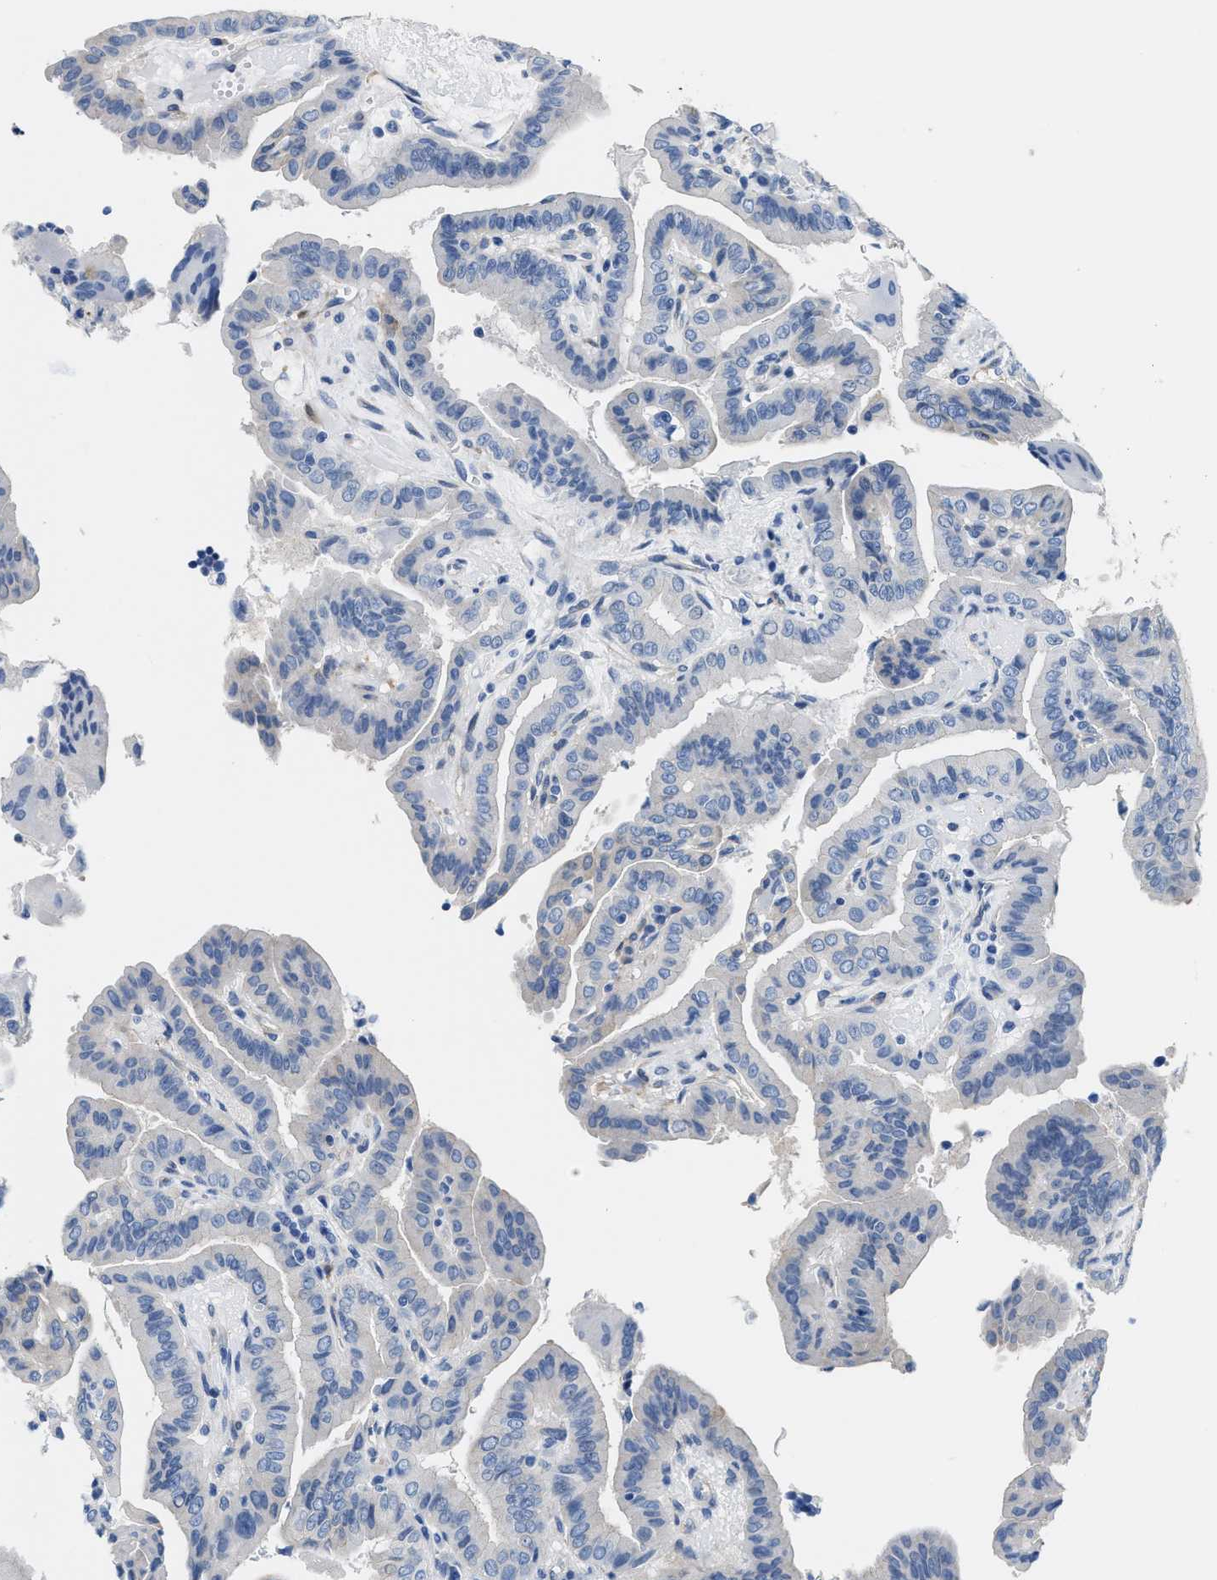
{"staining": {"intensity": "weak", "quantity": "<25%", "location": "cytoplasmic/membranous"}, "tissue": "thyroid cancer", "cell_type": "Tumor cells", "image_type": "cancer", "snomed": [{"axis": "morphology", "description": "Papillary adenocarcinoma, NOS"}, {"axis": "topography", "description": "Thyroid gland"}], "caption": "An immunohistochemistry (IHC) image of thyroid cancer (papillary adenocarcinoma) is shown. There is no staining in tumor cells of thyroid cancer (papillary adenocarcinoma).", "gene": "DSCAM", "patient": {"sex": "male", "age": 33}}